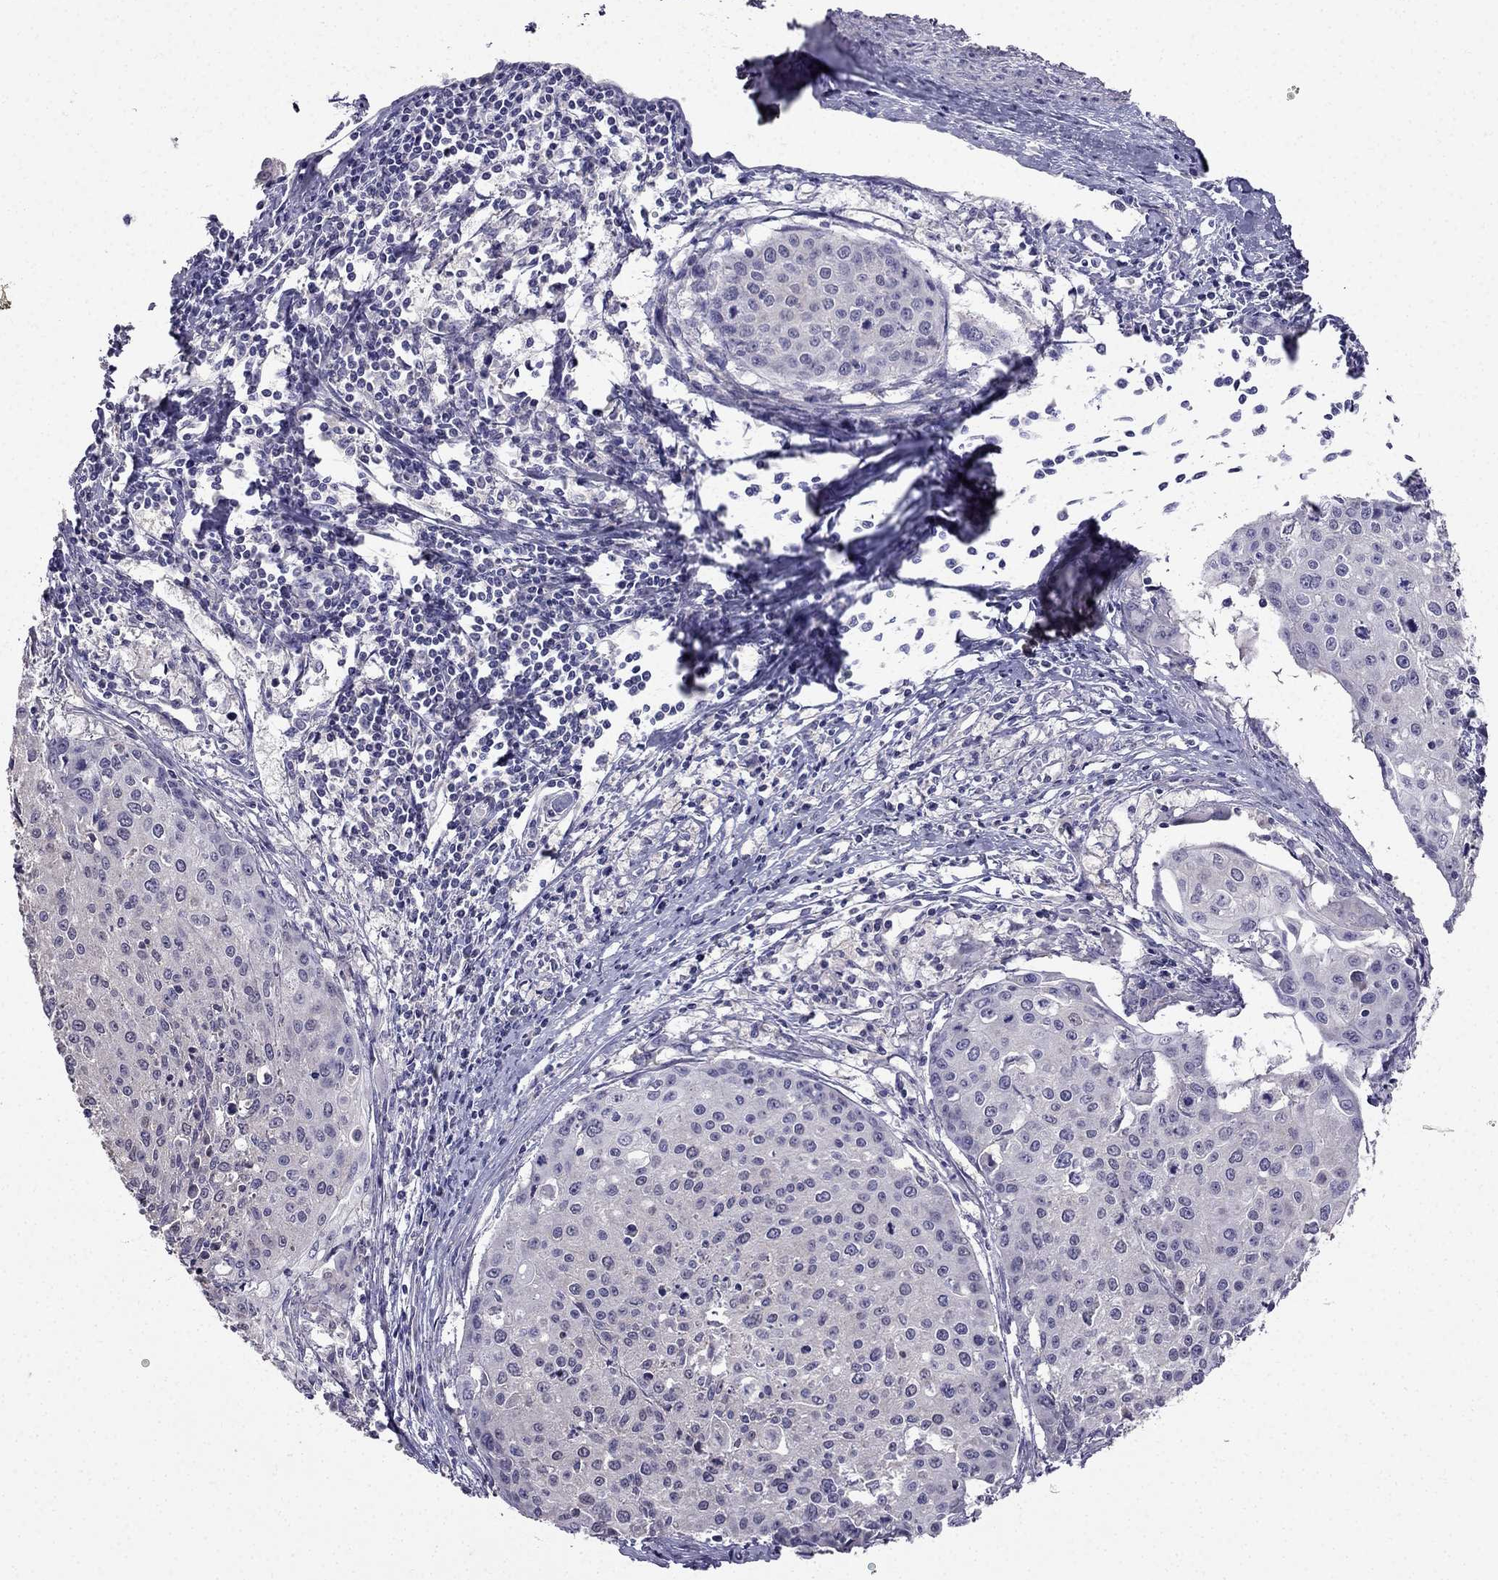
{"staining": {"intensity": "negative", "quantity": "none", "location": "none"}, "tissue": "cervical cancer", "cell_type": "Tumor cells", "image_type": "cancer", "snomed": [{"axis": "morphology", "description": "Squamous cell carcinoma, NOS"}, {"axis": "topography", "description": "Cervix"}], "caption": "This is a photomicrograph of immunohistochemistry staining of cervical cancer, which shows no positivity in tumor cells. (DAB (3,3'-diaminobenzidine) IHC with hematoxylin counter stain).", "gene": "AS3MT", "patient": {"sex": "female", "age": 38}}